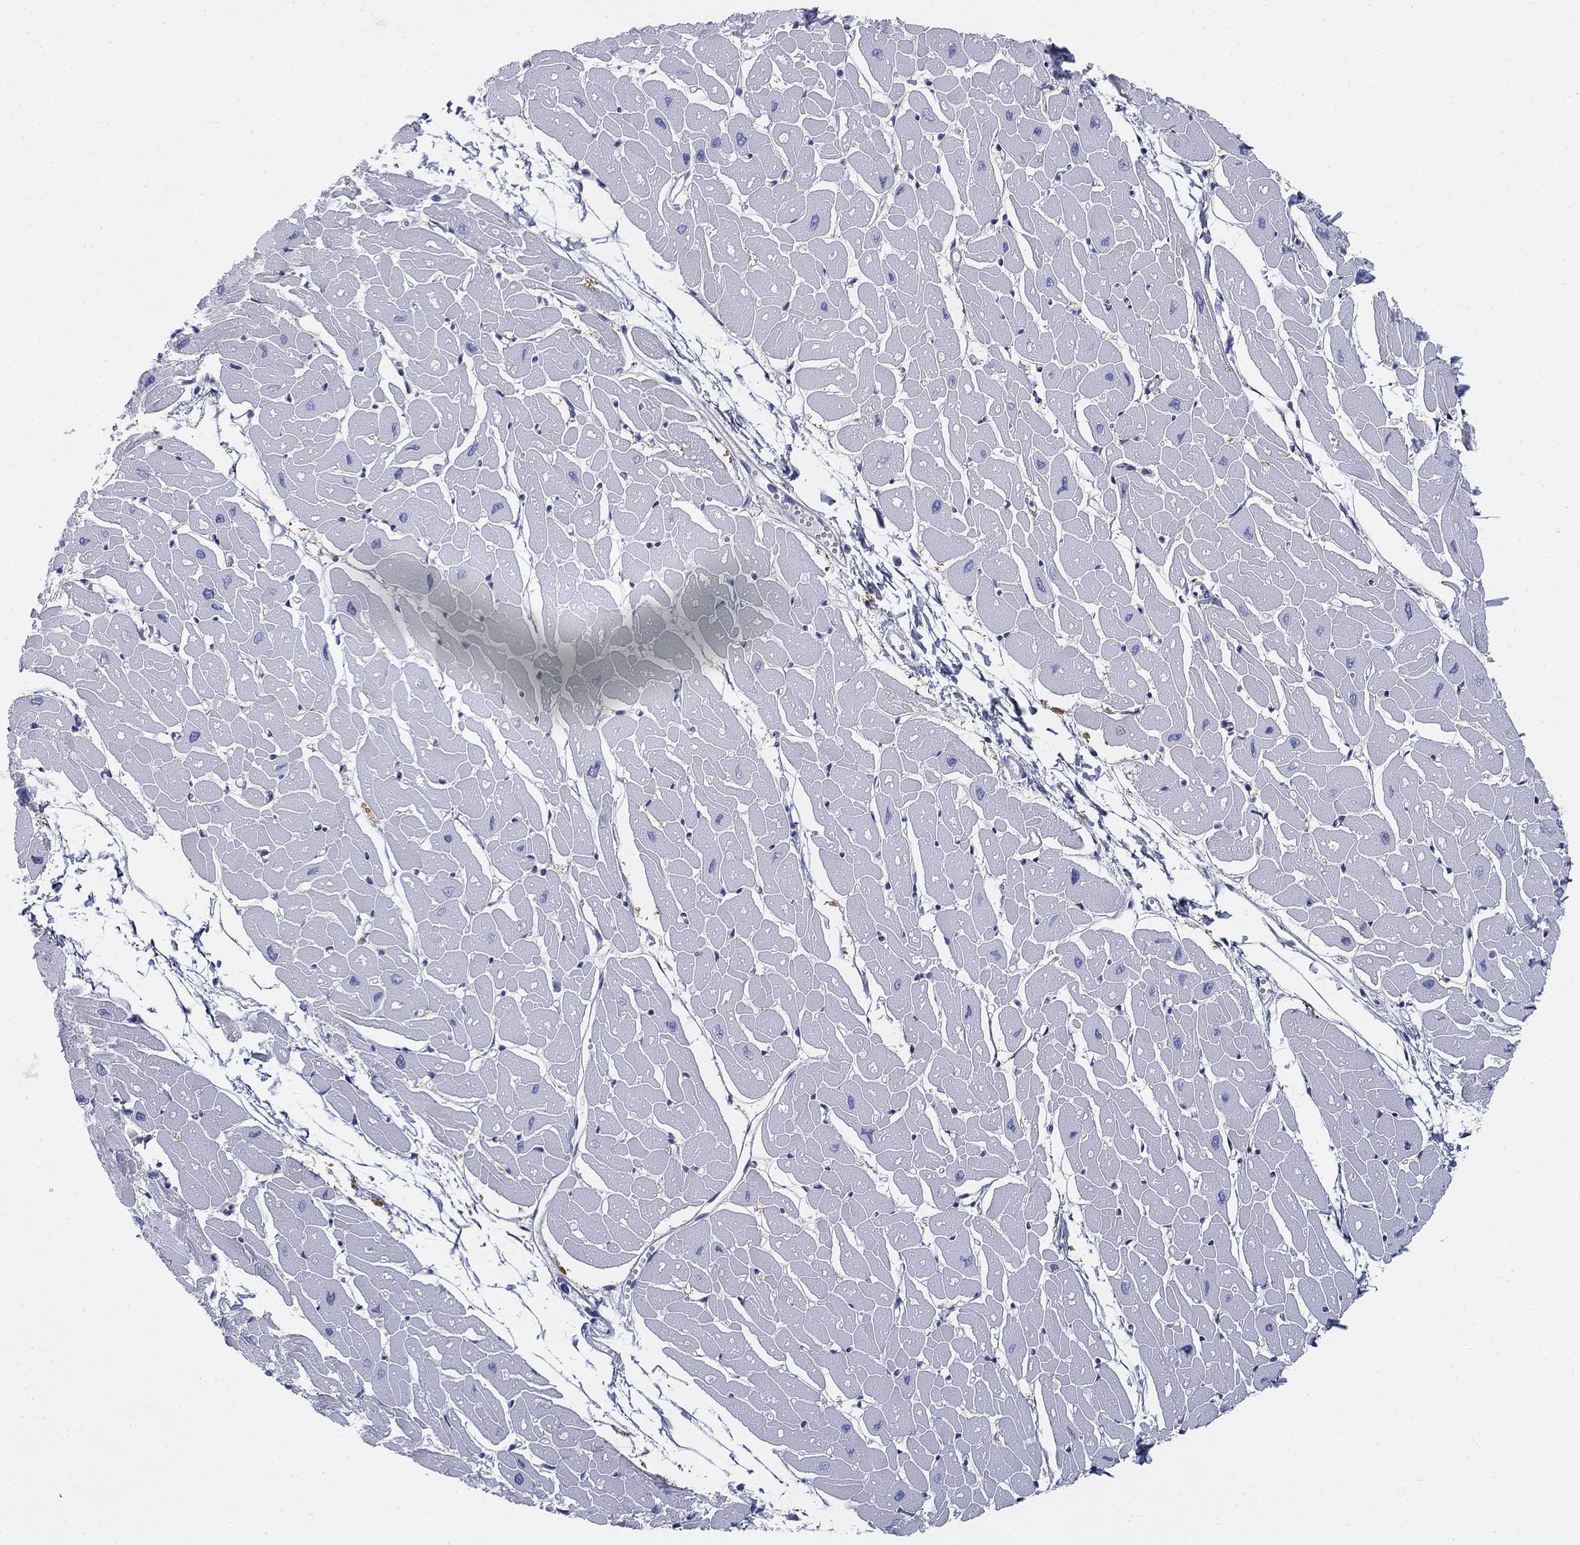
{"staining": {"intensity": "negative", "quantity": "none", "location": "none"}, "tissue": "heart muscle", "cell_type": "Cardiomyocytes", "image_type": "normal", "snomed": [{"axis": "morphology", "description": "Normal tissue, NOS"}, {"axis": "topography", "description": "Heart"}], "caption": "A high-resolution histopathology image shows immunohistochemistry (IHC) staining of benign heart muscle, which exhibits no significant staining in cardiomyocytes.", "gene": "MYO3A", "patient": {"sex": "male", "age": 57}}